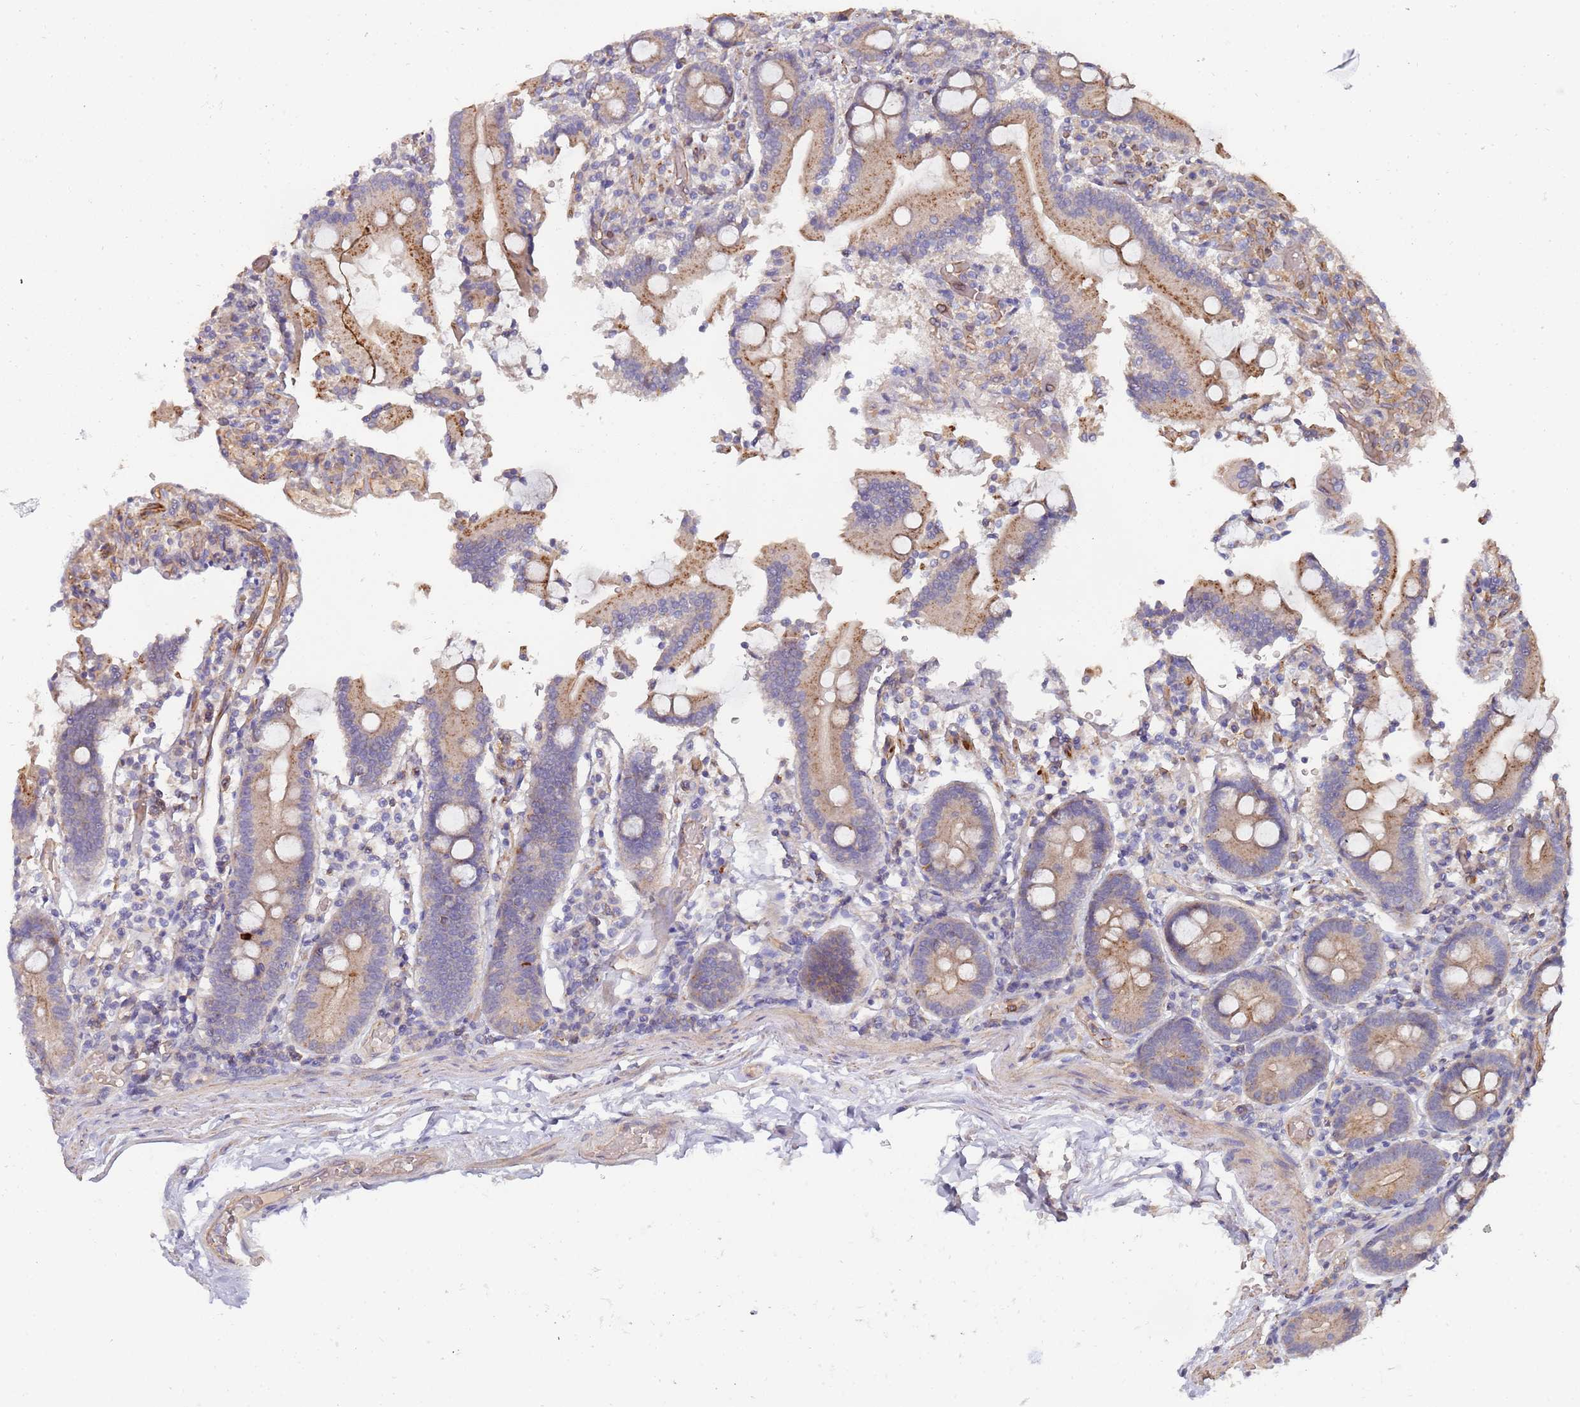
{"staining": {"intensity": "strong", "quantity": "25%-75%", "location": "cytoplasmic/membranous"}, "tissue": "duodenum", "cell_type": "Glandular cells", "image_type": "normal", "snomed": [{"axis": "morphology", "description": "Normal tissue, NOS"}, {"axis": "topography", "description": "Duodenum"}], "caption": "Immunohistochemistry (IHC) micrograph of benign duodenum stained for a protein (brown), which exhibits high levels of strong cytoplasmic/membranous staining in approximately 25%-75% of glandular cells.", "gene": "ABCB6", "patient": {"sex": "male", "age": 55}}